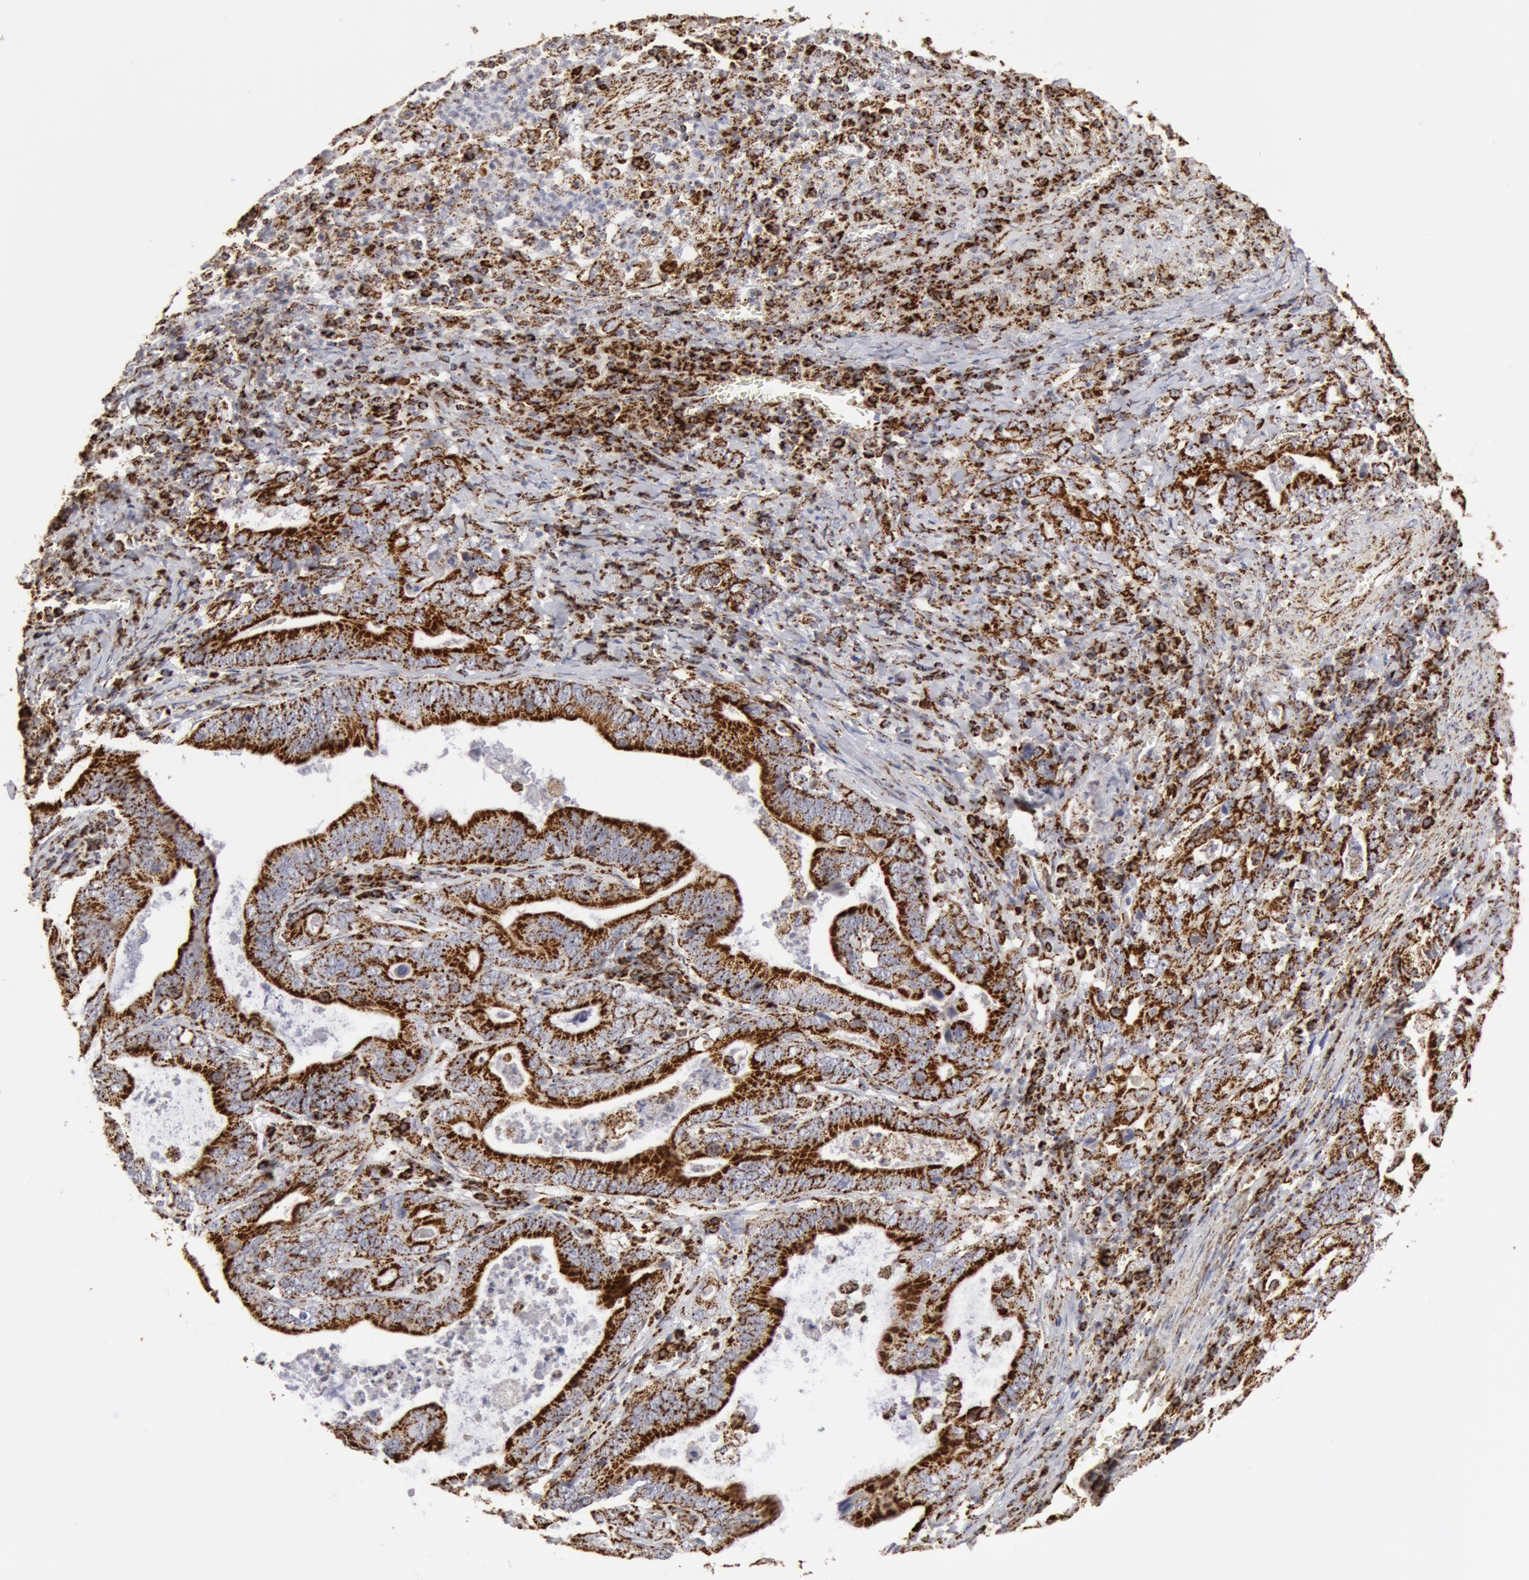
{"staining": {"intensity": "strong", "quantity": ">75%", "location": "cytoplasmic/membranous"}, "tissue": "stomach cancer", "cell_type": "Tumor cells", "image_type": "cancer", "snomed": [{"axis": "morphology", "description": "Adenocarcinoma, NOS"}, {"axis": "topography", "description": "Stomach, upper"}], "caption": "Protein analysis of adenocarcinoma (stomach) tissue demonstrates strong cytoplasmic/membranous positivity in about >75% of tumor cells.", "gene": "ATP5F1B", "patient": {"sex": "male", "age": 63}}